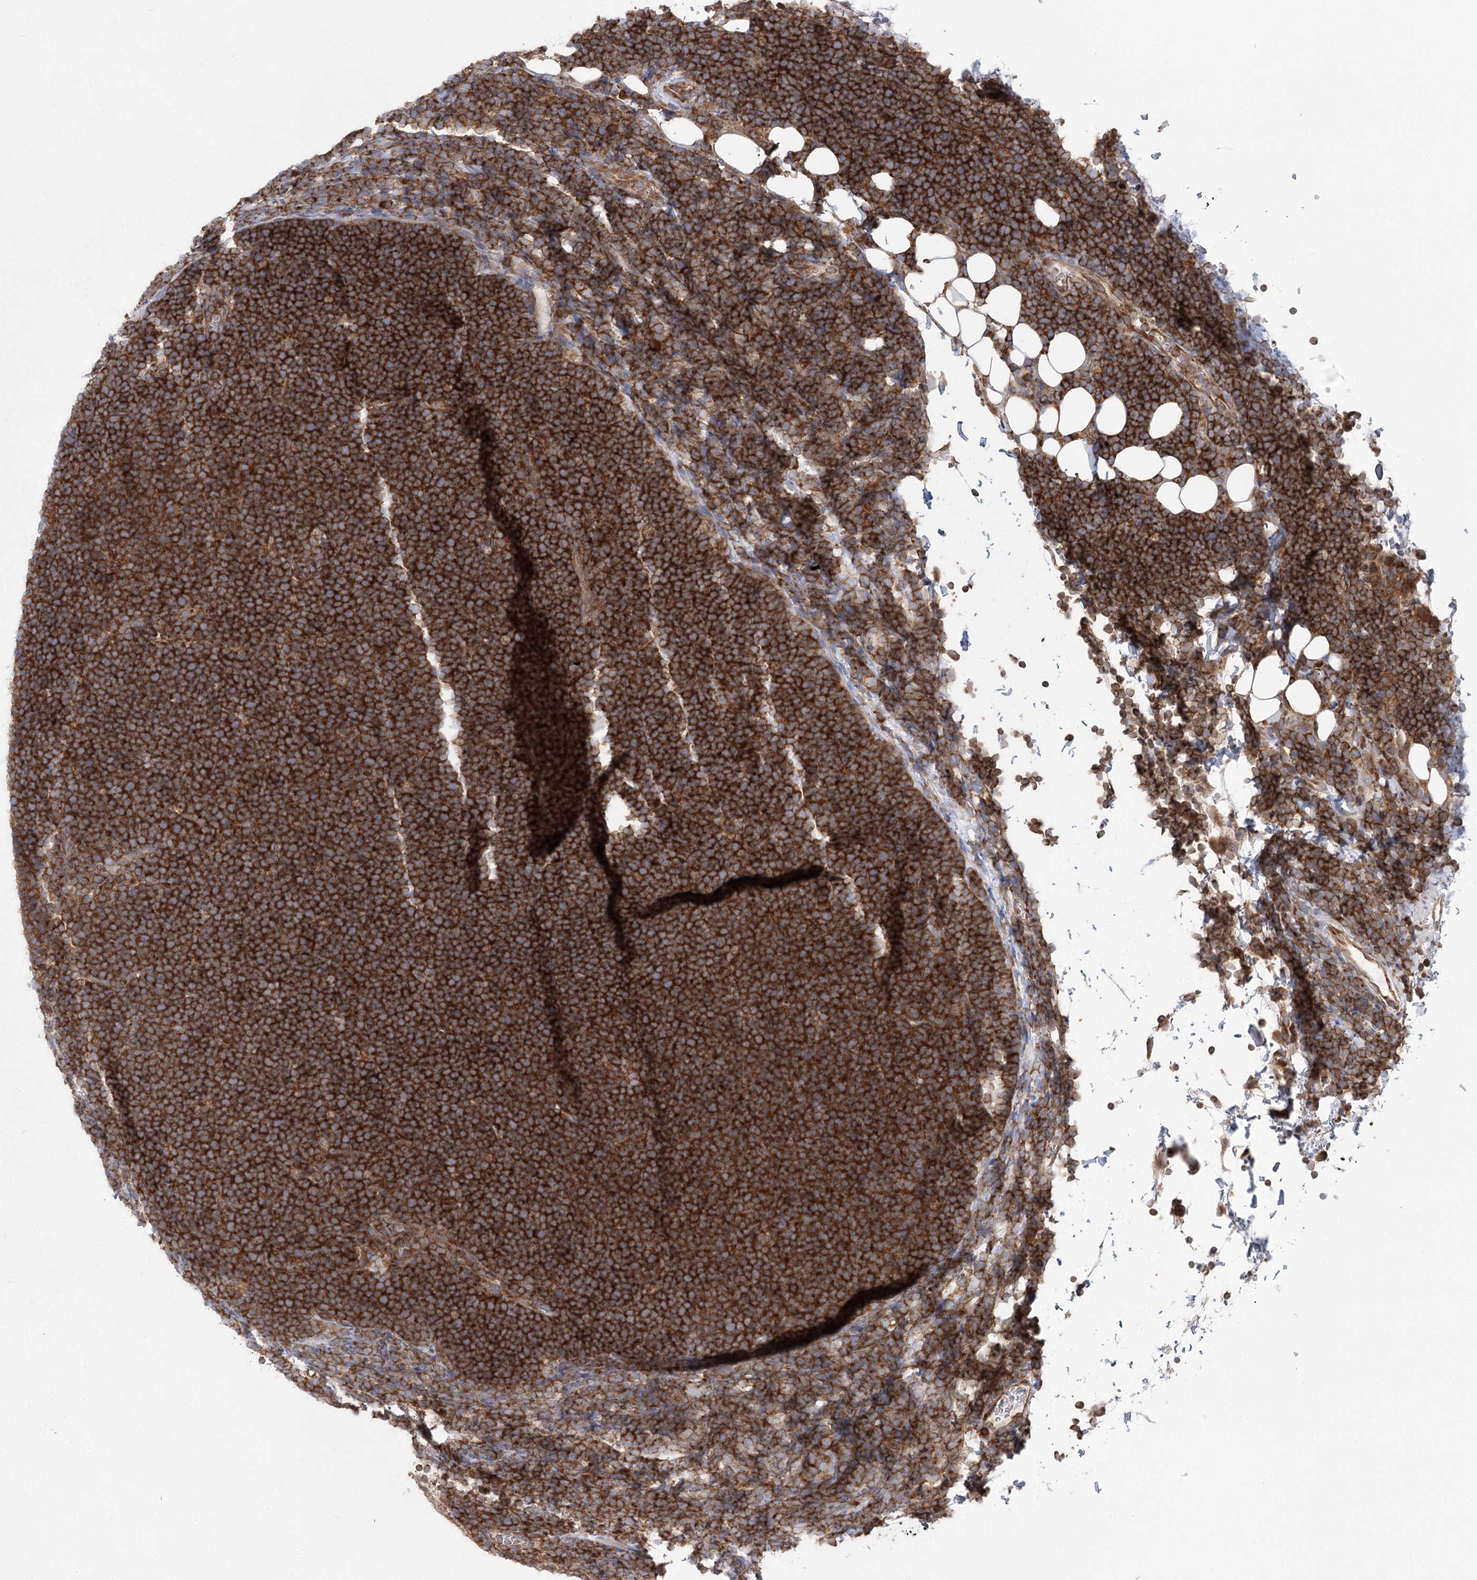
{"staining": {"intensity": "strong", "quantity": ">75%", "location": "cytoplasmic/membranous"}, "tissue": "lymphoma", "cell_type": "Tumor cells", "image_type": "cancer", "snomed": [{"axis": "morphology", "description": "Malignant lymphoma, non-Hodgkin's type, High grade"}, {"axis": "topography", "description": "Lymph node"}], "caption": "A brown stain highlights strong cytoplasmic/membranous staining of a protein in human malignant lymphoma, non-Hodgkin's type (high-grade) tumor cells.", "gene": "EIF3A", "patient": {"sex": "male", "age": 13}}